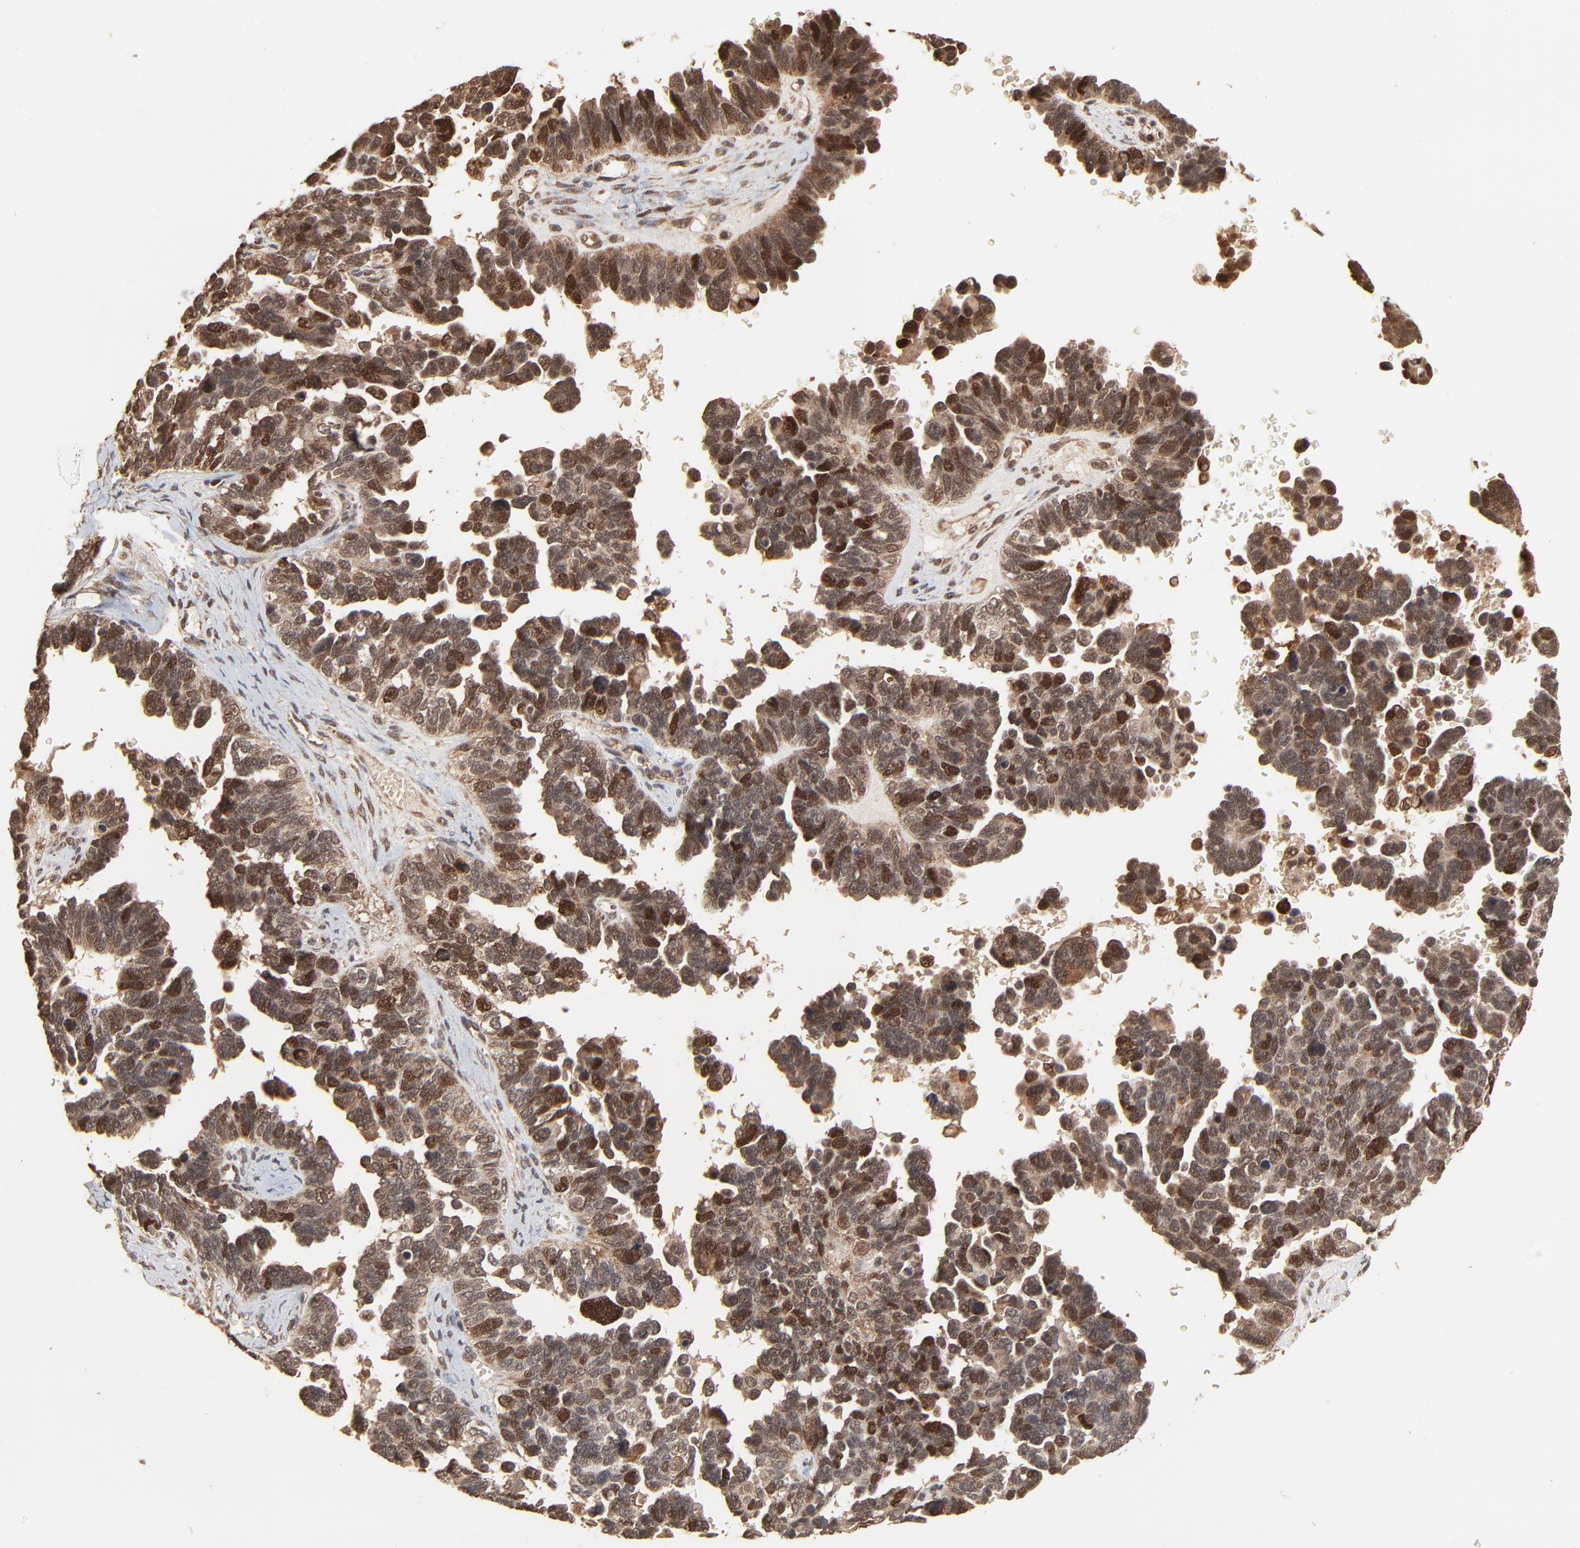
{"staining": {"intensity": "strong", "quantity": ">75%", "location": "cytoplasmic/membranous,nuclear"}, "tissue": "ovarian cancer", "cell_type": "Tumor cells", "image_type": "cancer", "snomed": [{"axis": "morphology", "description": "Cystadenocarcinoma, serous, NOS"}, {"axis": "topography", "description": "Ovary"}], "caption": "Protein staining demonstrates strong cytoplasmic/membranous and nuclear expression in about >75% of tumor cells in ovarian cancer (serous cystadenocarcinoma).", "gene": "FAM227A", "patient": {"sex": "female", "age": 69}}